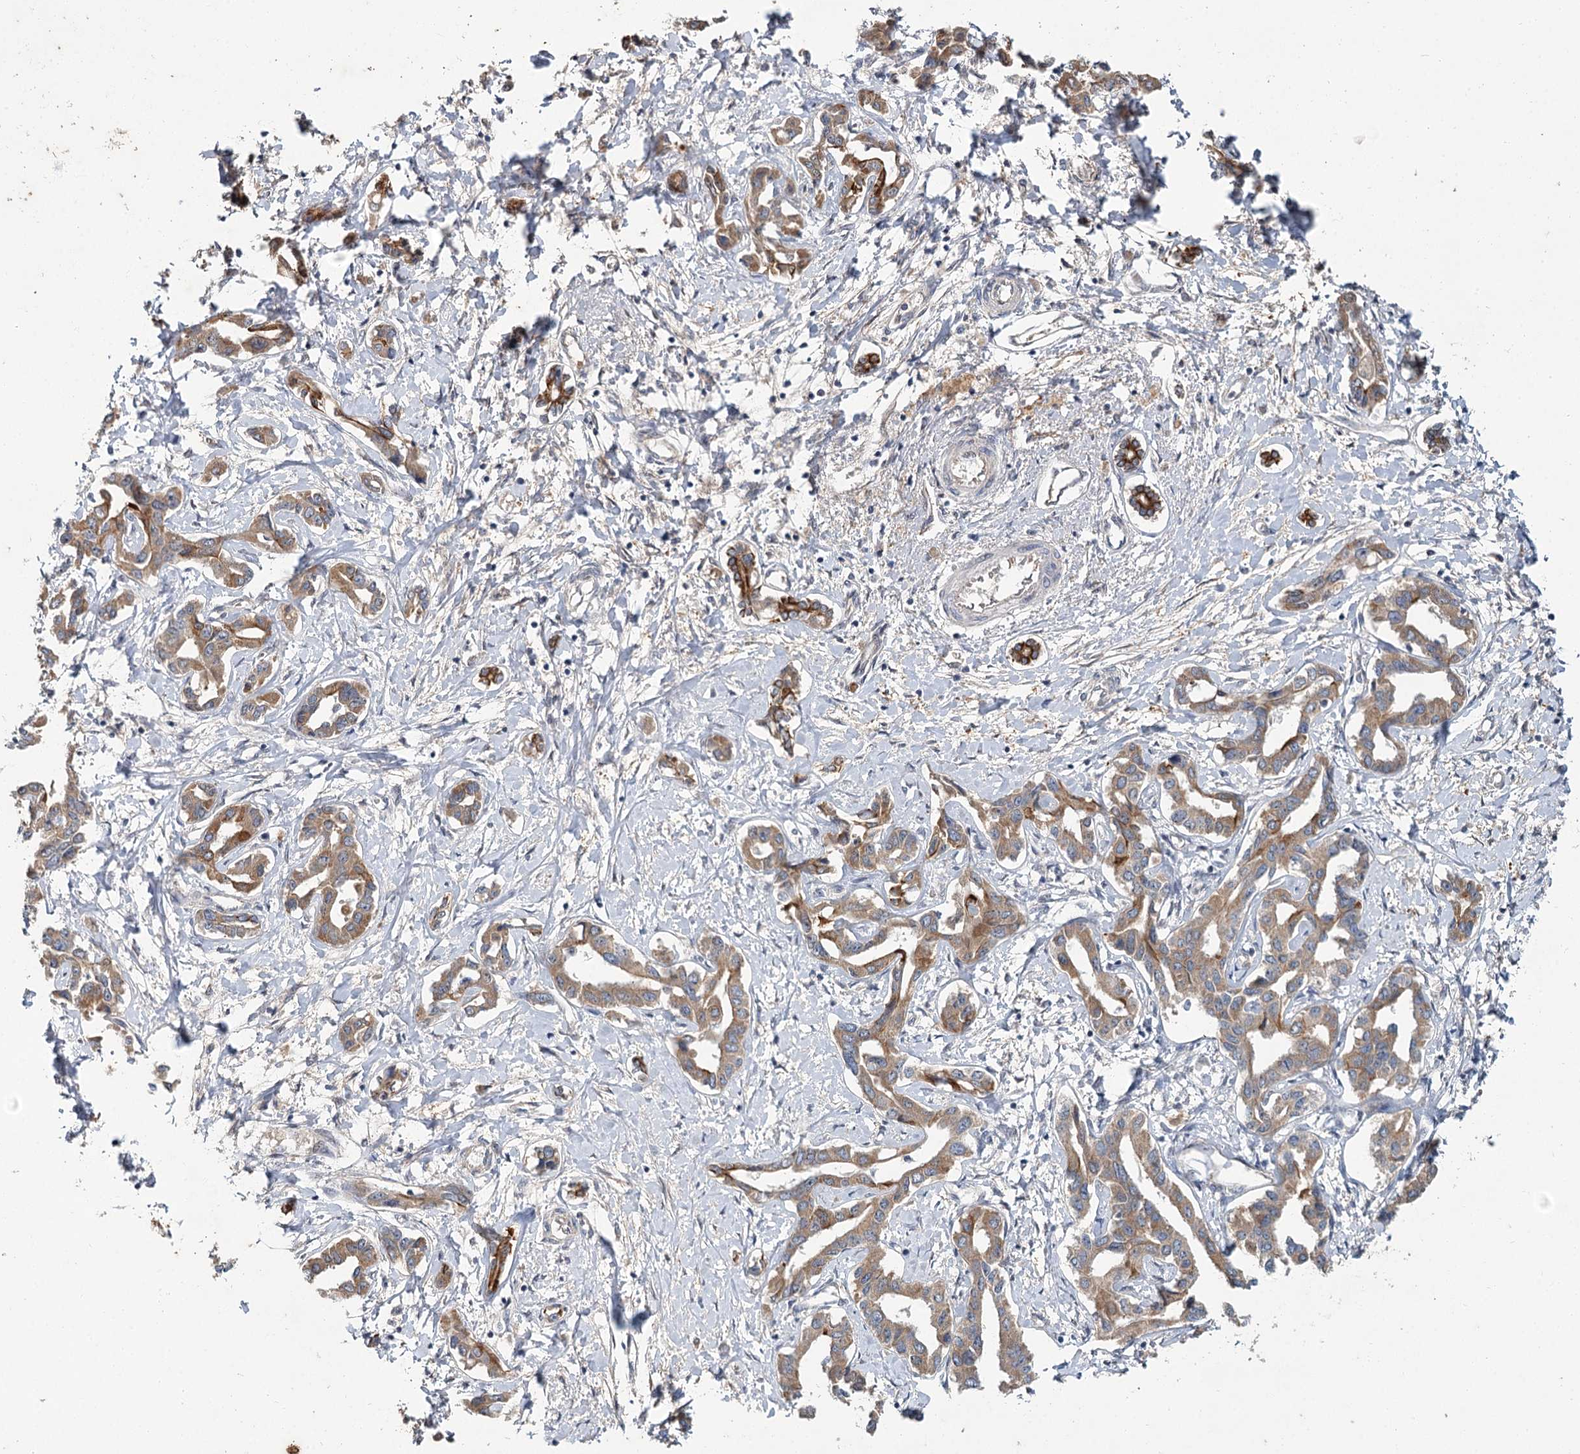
{"staining": {"intensity": "moderate", "quantity": ">75%", "location": "cytoplasmic/membranous"}, "tissue": "liver cancer", "cell_type": "Tumor cells", "image_type": "cancer", "snomed": [{"axis": "morphology", "description": "Cholangiocarcinoma"}, {"axis": "topography", "description": "Liver"}], "caption": "Liver cancer tissue reveals moderate cytoplasmic/membranous staining in approximately >75% of tumor cells, visualized by immunohistochemistry. (DAB (3,3'-diaminobenzidine) = brown stain, brightfield microscopy at high magnification).", "gene": "MFN1", "patient": {"sex": "male", "age": 59}}